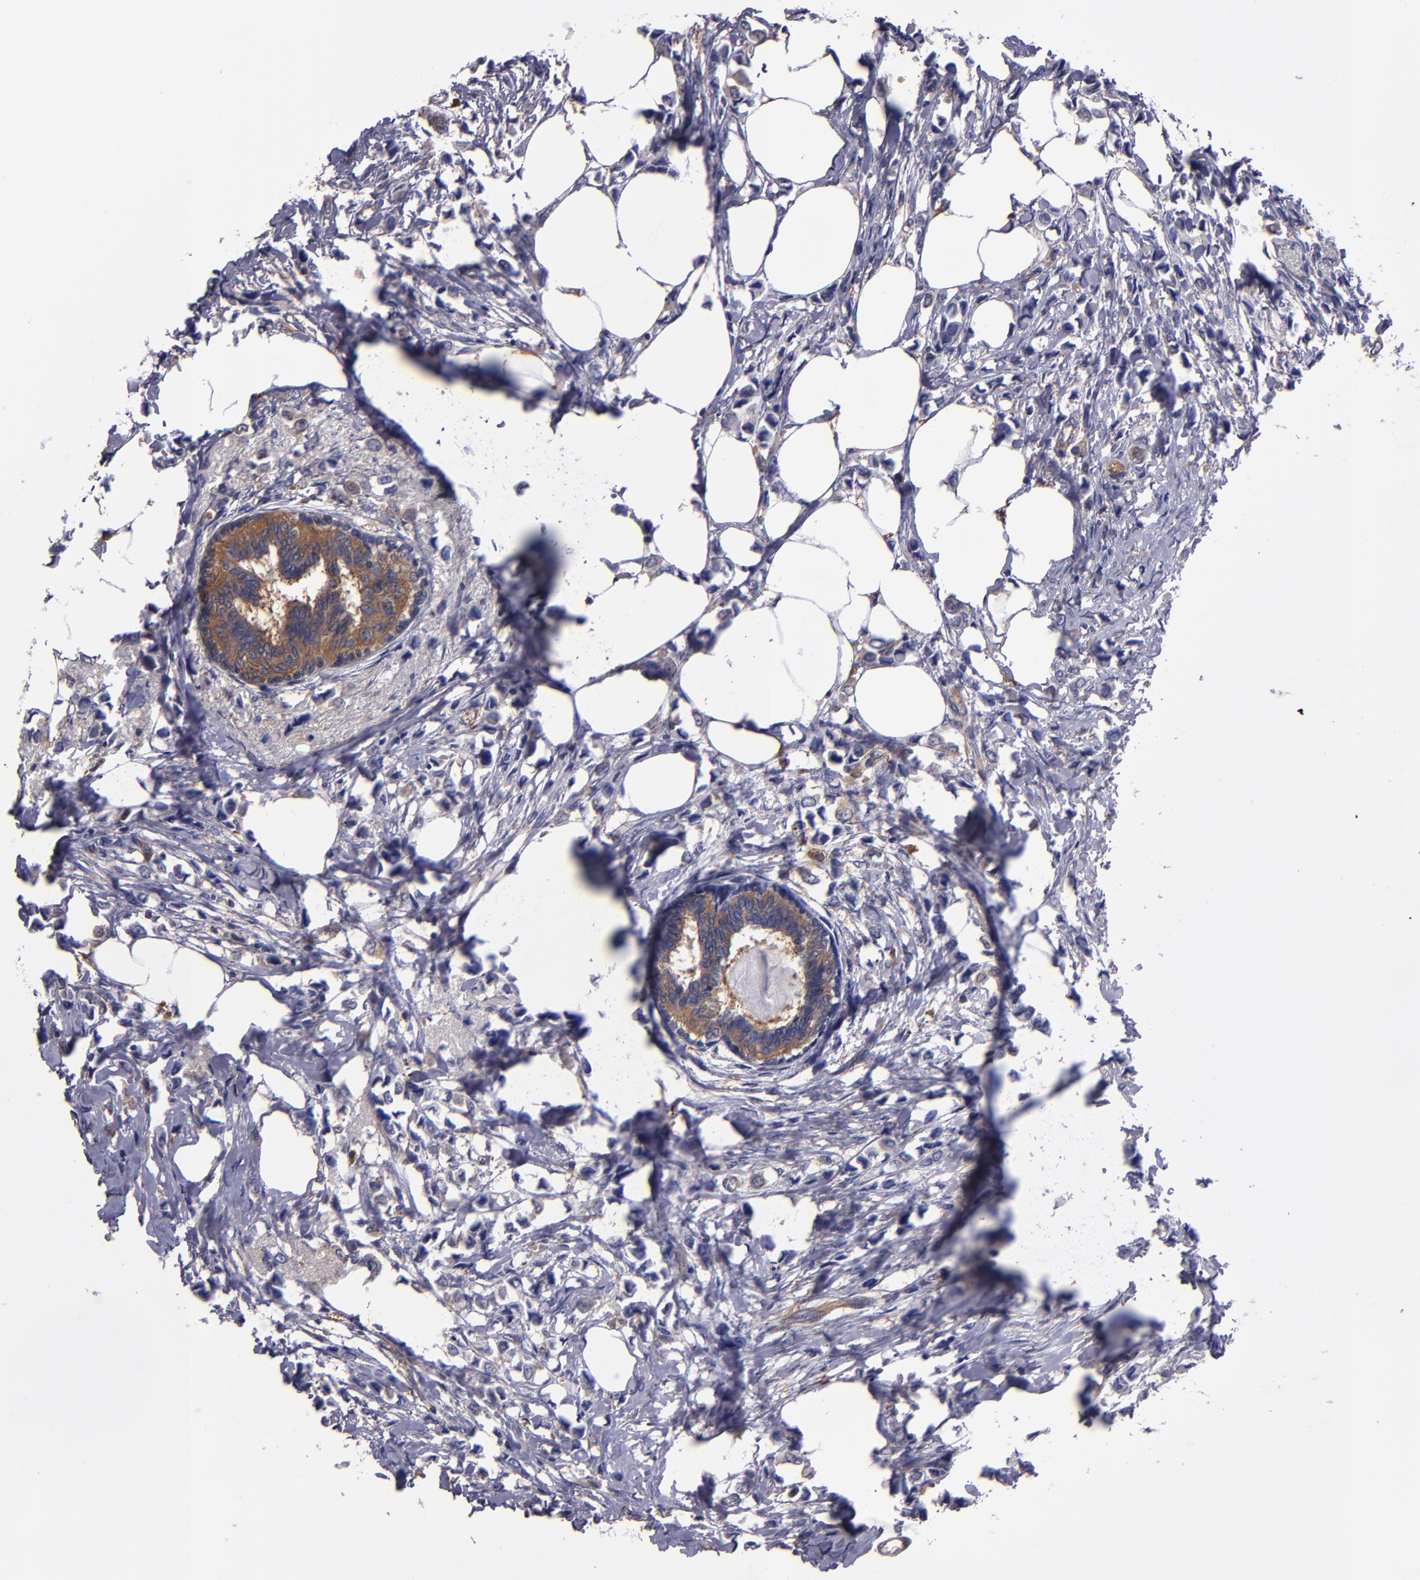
{"staining": {"intensity": "weak", "quantity": "<25%", "location": "cytoplasmic/membranous"}, "tissue": "breast cancer", "cell_type": "Tumor cells", "image_type": "cancer", "snomed": [{"axis": "morphology", "description": "Lobular carcinoma"}, {"axis": "topography", "description": "Breast"}], "caption": "Immunohistochemical staining of human breast lobular carcinoma shows no significant positivity in tumor cells.", "gene": "CARS1", "patient": {"sex": "female", "age": 51}}